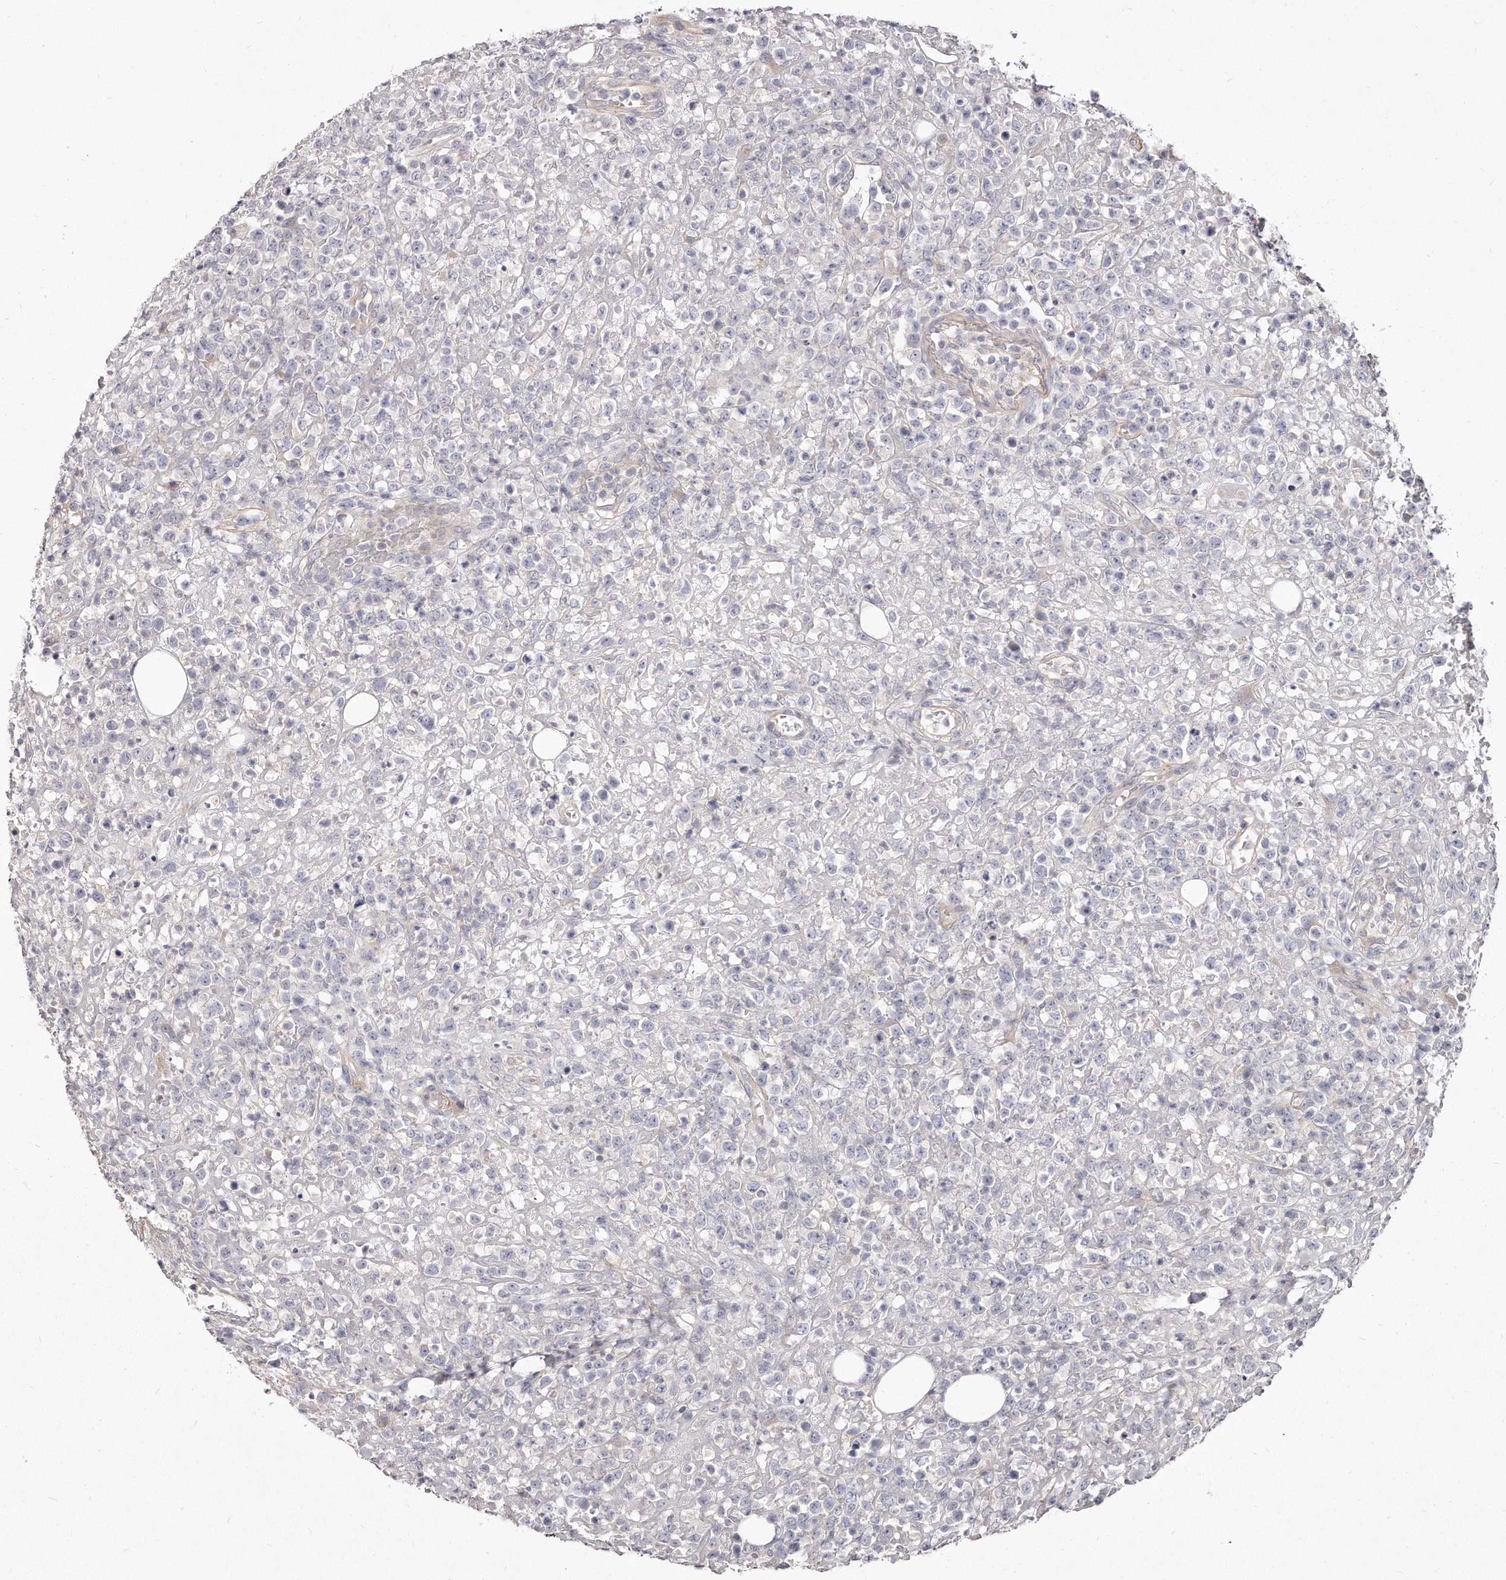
{"staining": {"intensity": "negative", "quantity": "none", "location": "none"}, "tissue": "lymphoma", "cell_type": "Tumor cells", "image_type": "cancer", "snomed": [{"axis": "morphology", "description": "Malignant lymphoma, non-Hodgkin's type, High grade"}, {"axis": "topography", "description": "Colon"}], "caption": "High power microscopy micrograph of an immunohistochemistry image of high-grade malignant lymphoma, non-Hodgkin's type, revealing no significant positivity in tumor cells.", "gene": "TTLL4", "patient": {"sex": "female", "age": 53}}